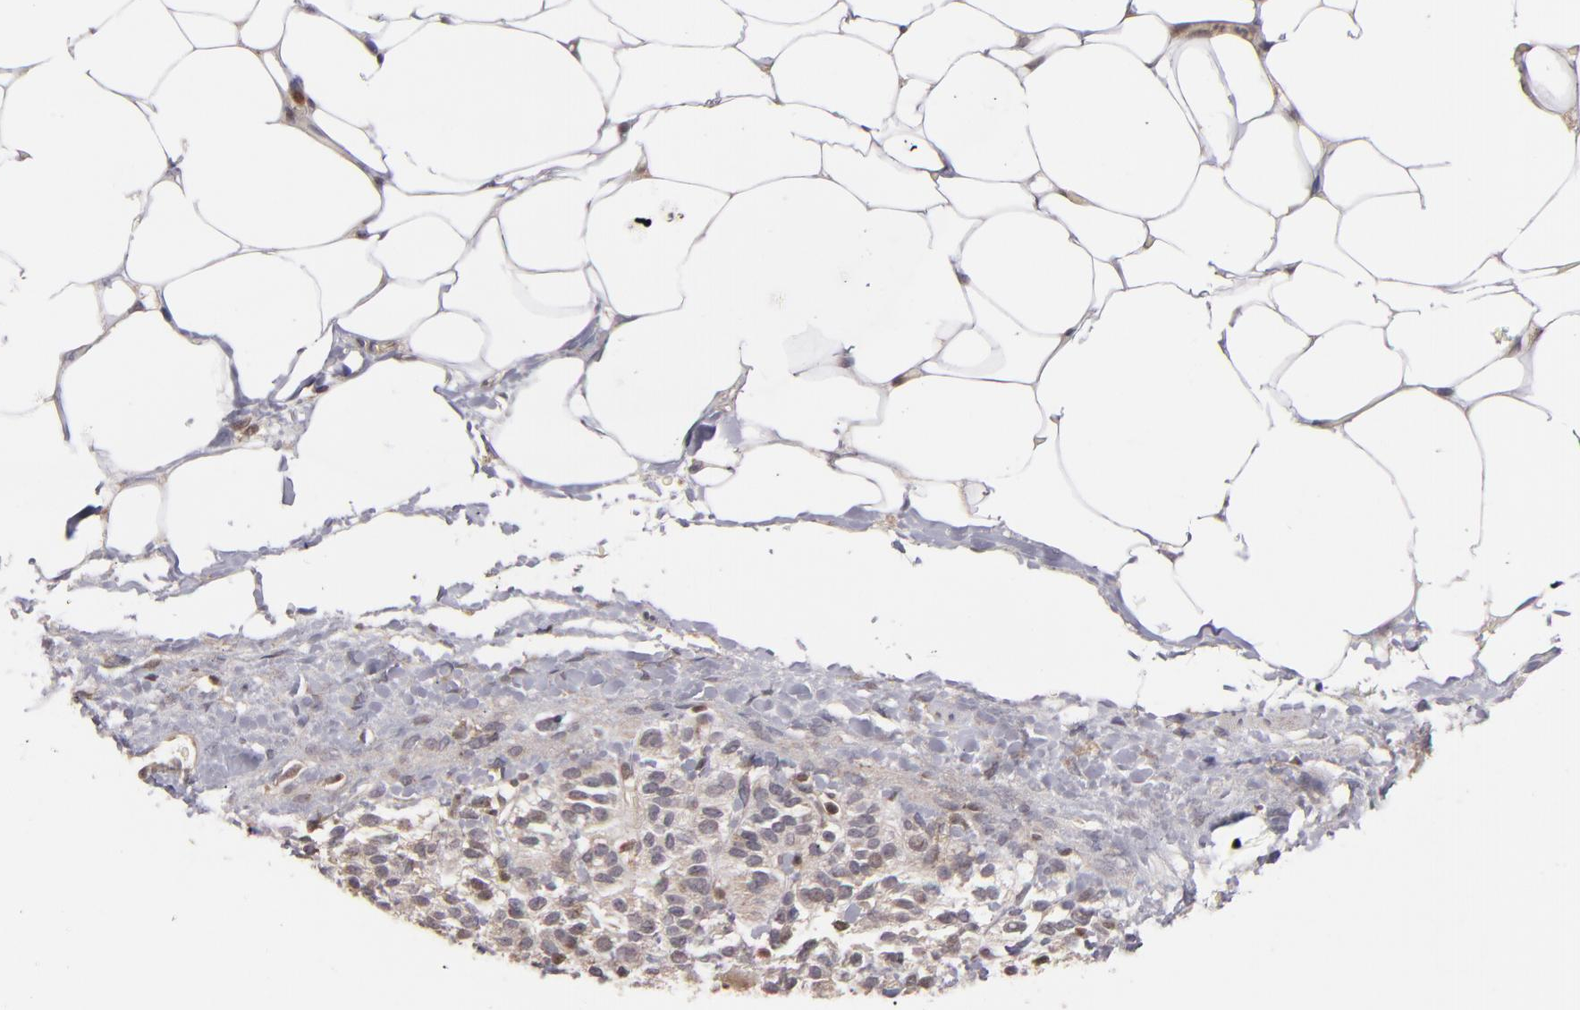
{"staining": {"intensity": "negative", "quantity": "none", "location": "none"}, "tissue": "adrenal gland", "cell_type": "Glandular cells", "image_type": "normal", "snomed": [{"axis": "morphology", "description": "Normal tissue, NOS"}, {"axis": "topography", "description": "Adrenal gland"}], "caption": "A photomicrograph of adrenal gland stained for a protein displays no brown staining in glandular cells. The staining is performed using DAB brown chromogen with nuclei counter-stained in using hematoxylin.", "gene": "CASP1", "patient": {"sex": "male", "age": 35}}